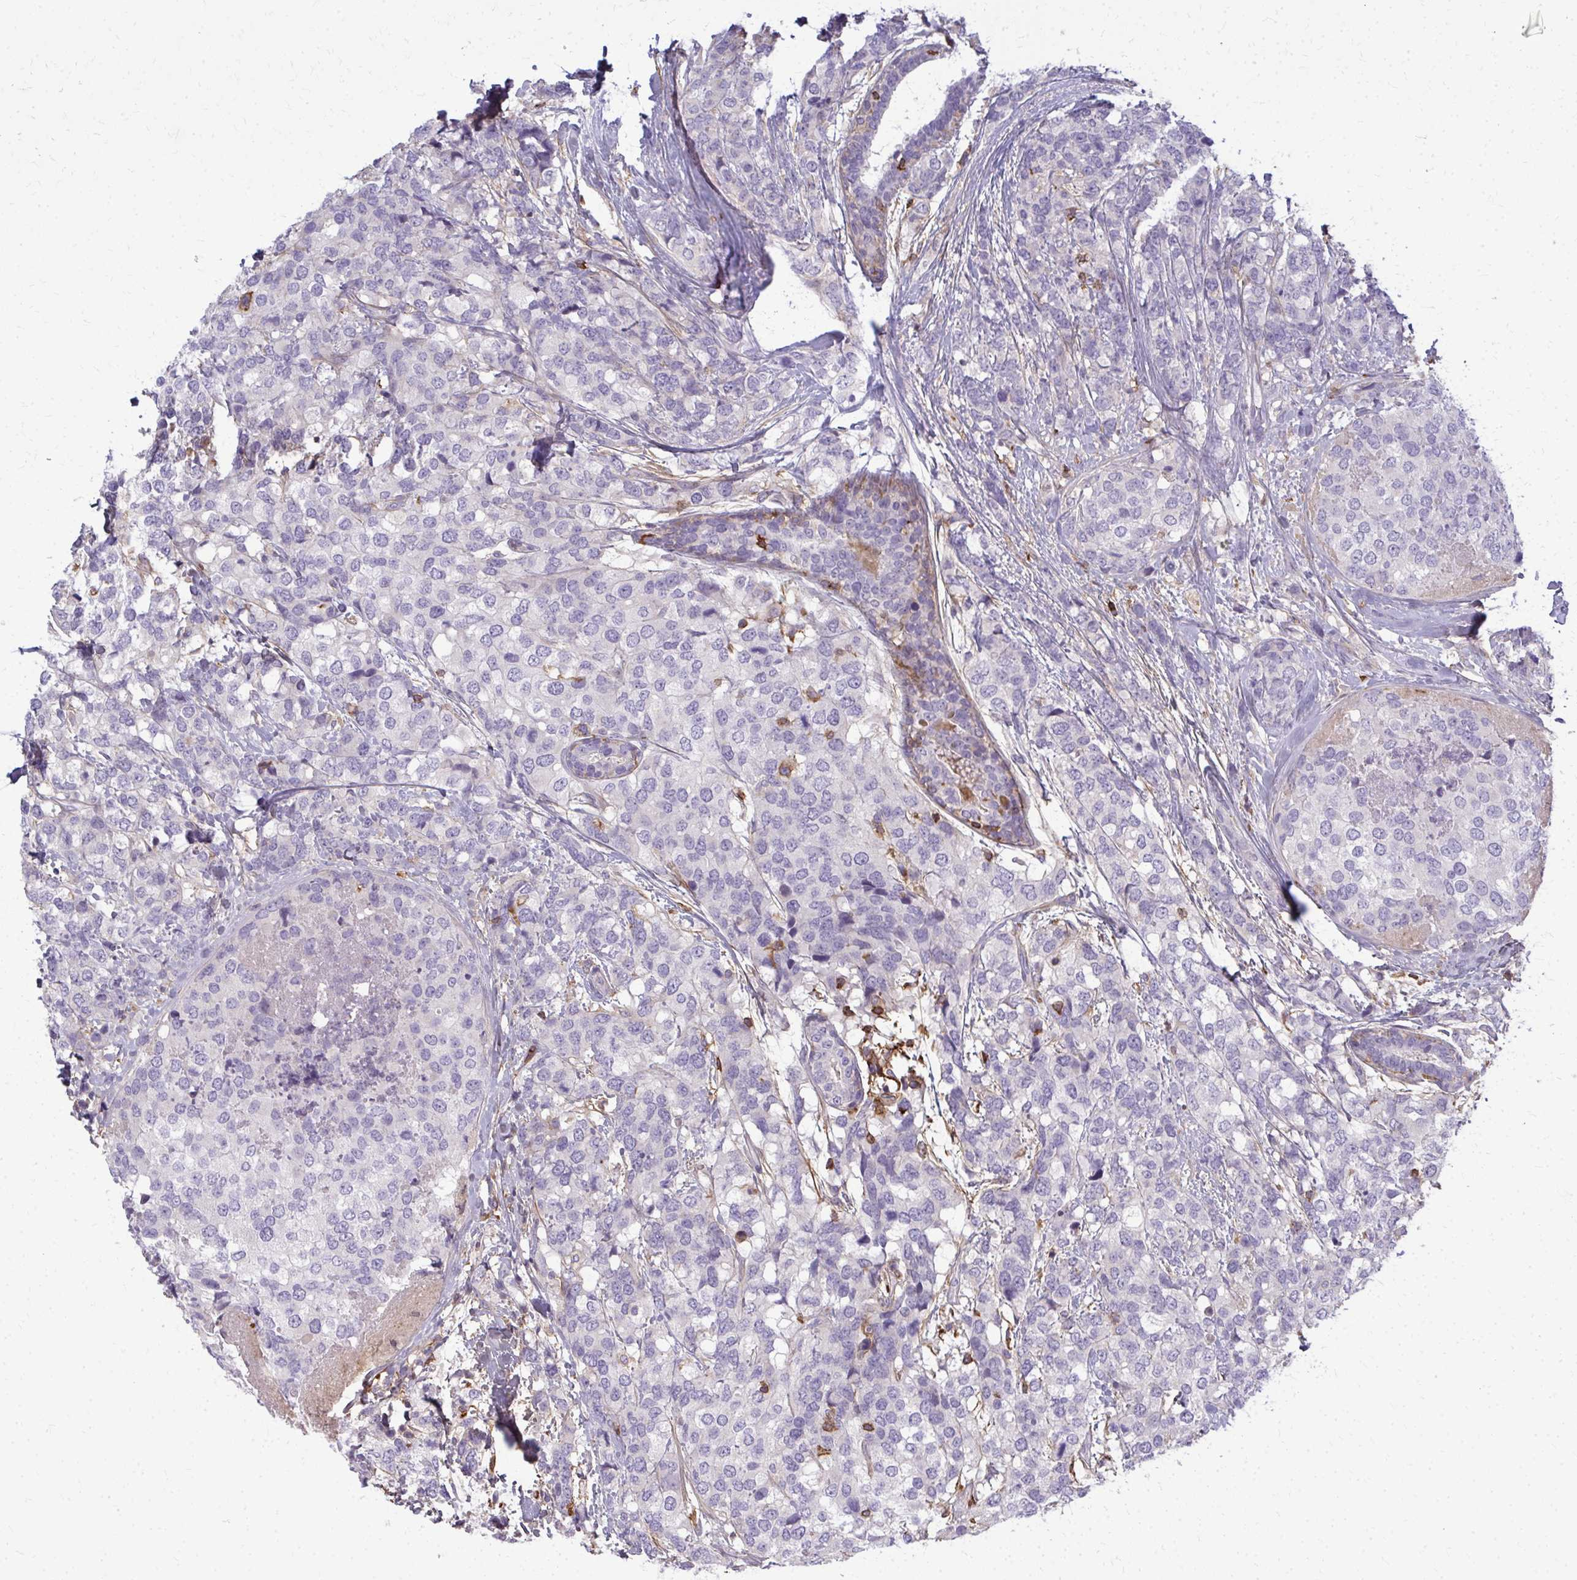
{"staining": {"intensity": "negative", "quantity": "none", "location": "none"}, "tissue": "breast cancer", "cell_type": "Tumor cells", "image_type": "cancer", "snomed": [{"axis": "morphology", "description": "Lobular carcinoma"}, {"axis": "topography", "description": "Breast"}], "caption": "This is an IHC micrograph of human breast cancer. There is no positivity in tumor cells.", "gene": "AP5M1", "patient": {"sex": "female", "age": 59}}